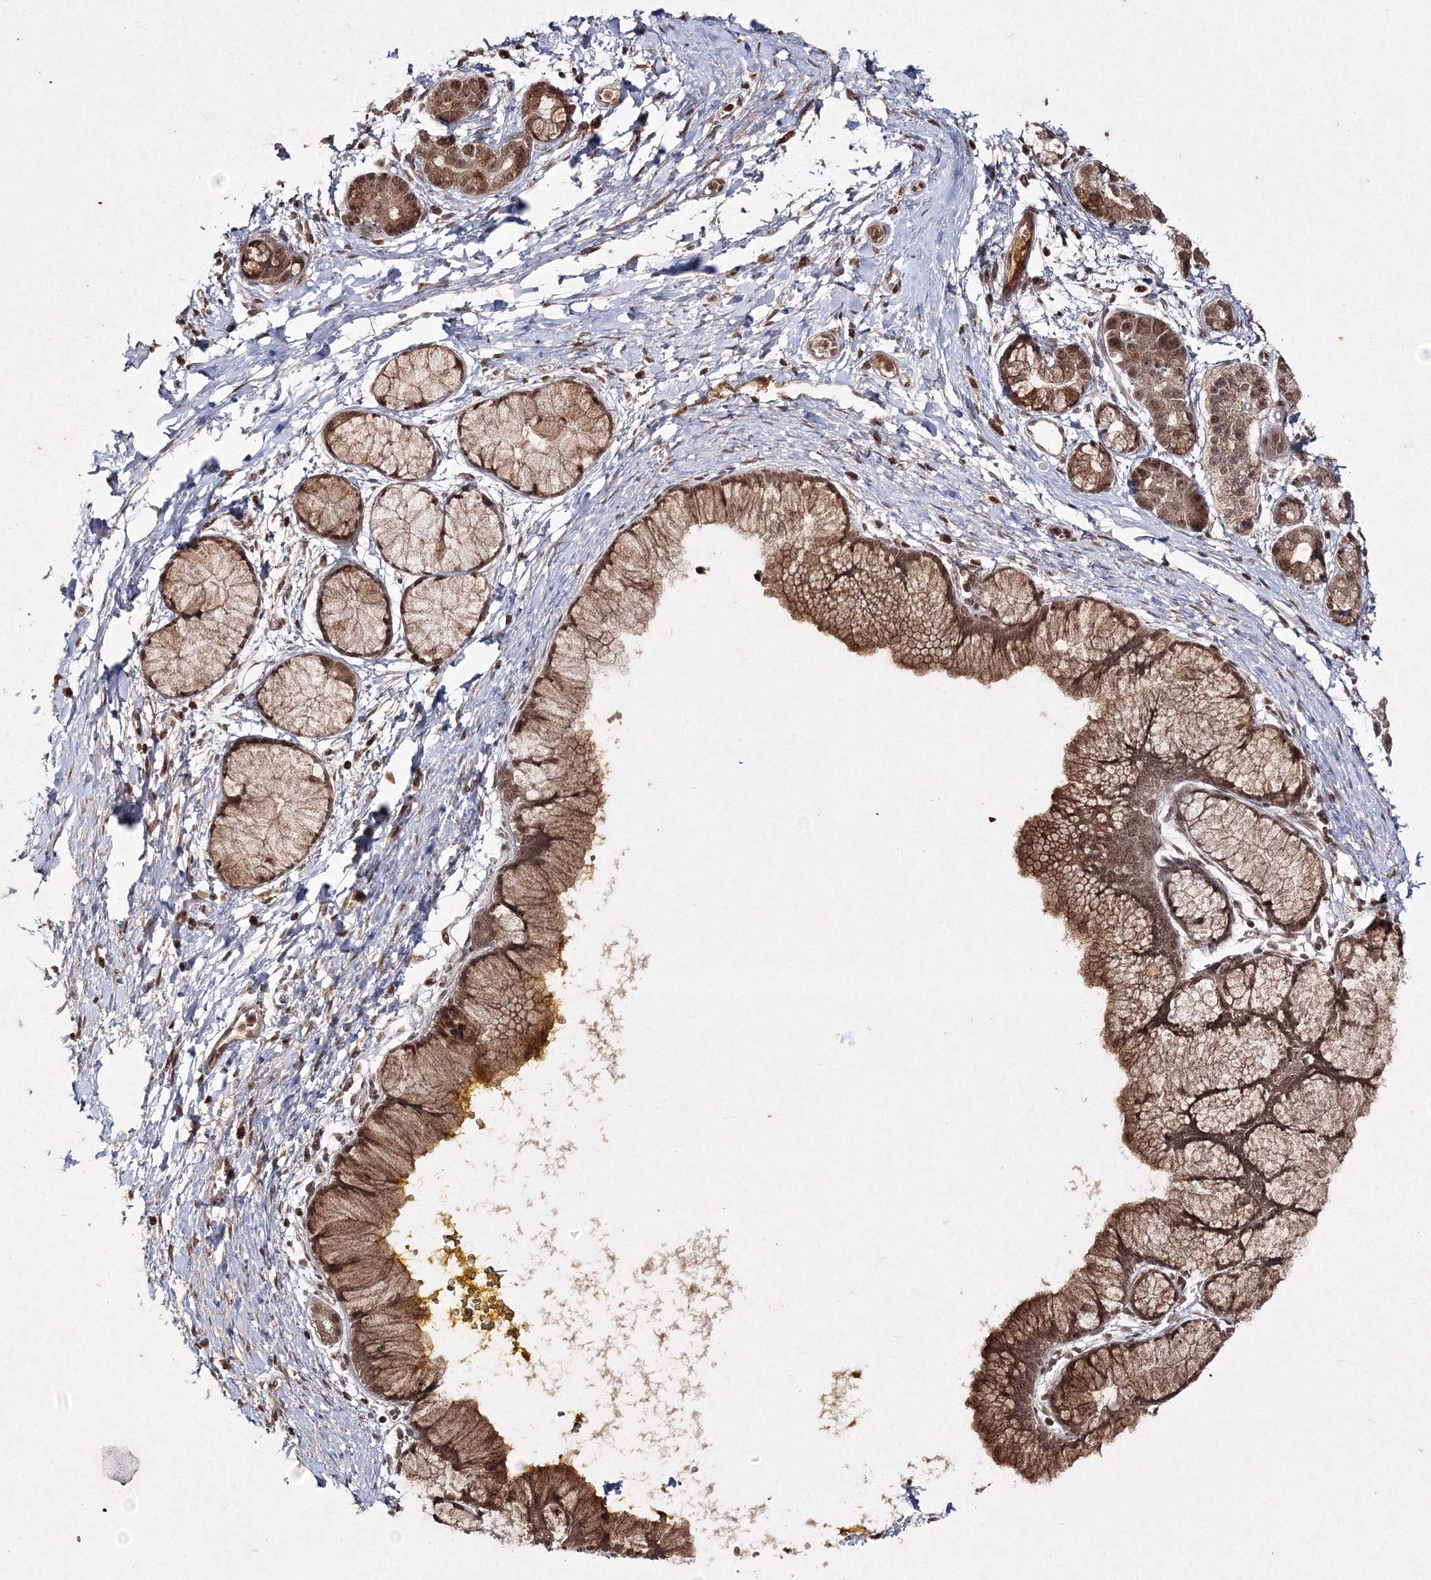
{"staining": {"intensity": "strong", "quantity": ">75%", "location": "cytoplasmic/membranous,nuclear"}, "tissue": "pancreatic cancer", "cell_type": "Tumor cells", "image_type": "cancer", "snomed": [{"axis": "morphology", "description": "Adenocarcinoma, NOS"}, {"axis": "topography", "description": "Pancreas"}], "caption": "Immunohistochemistry (IHC) staining of pancreatic cancer (adenocarcinoma), which reveals high levels of strong cytoplasmic/membranous and nuclear expression in about >75% of tumor cells indicating strong cytoplasmic/membranous and nuclear protein staining. The staining was performed using DAB (brown) for protein detection and nuclei were counterstained in hematoxylin (blue).", "gene": "PEX13", "patient": {"sex": "male", "age": 58}}